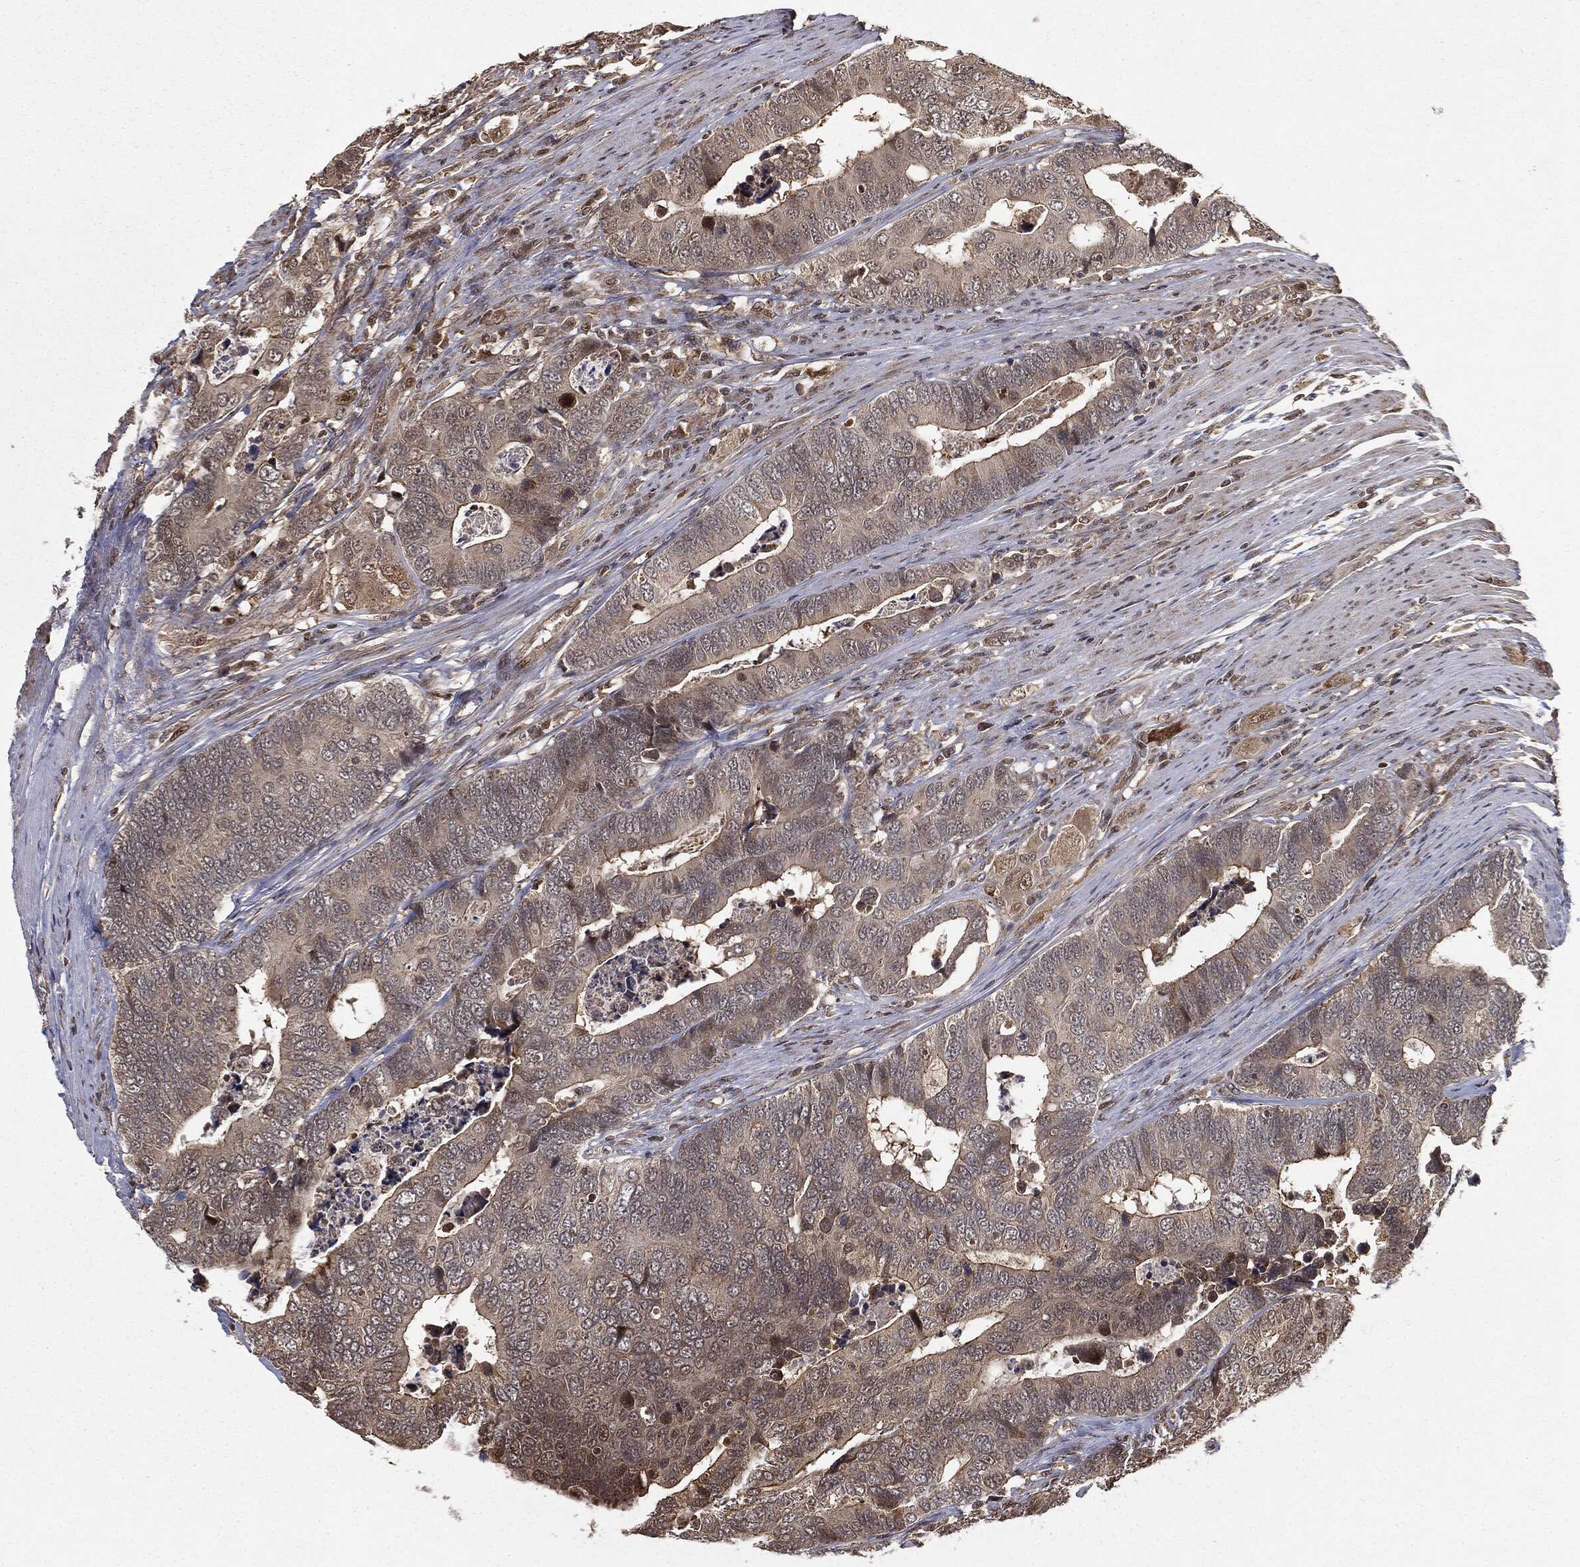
{"staining": {"intensity": "moderate", "quantity": "25%-75%", "location": "cytoplasmic/membranous"}, "tissue": "colorectal cancer", "cell_type": "Tumor cells", "image_type": "cancer", "snomed": [{"axis": "morphology", "description": "Adenocarcinoma, NOS"}, {"axis": "topography", "description": "Colon"}], "caption": "Human adenocarcinoma (colorectal) stained for a protein (brown) displays moderate cytoplasmic/membranous positive expression in approximately 25%-75% of tumor cells.", "gene": "ZNHIT6", "patient": {"sex": "female", "age": 72}}